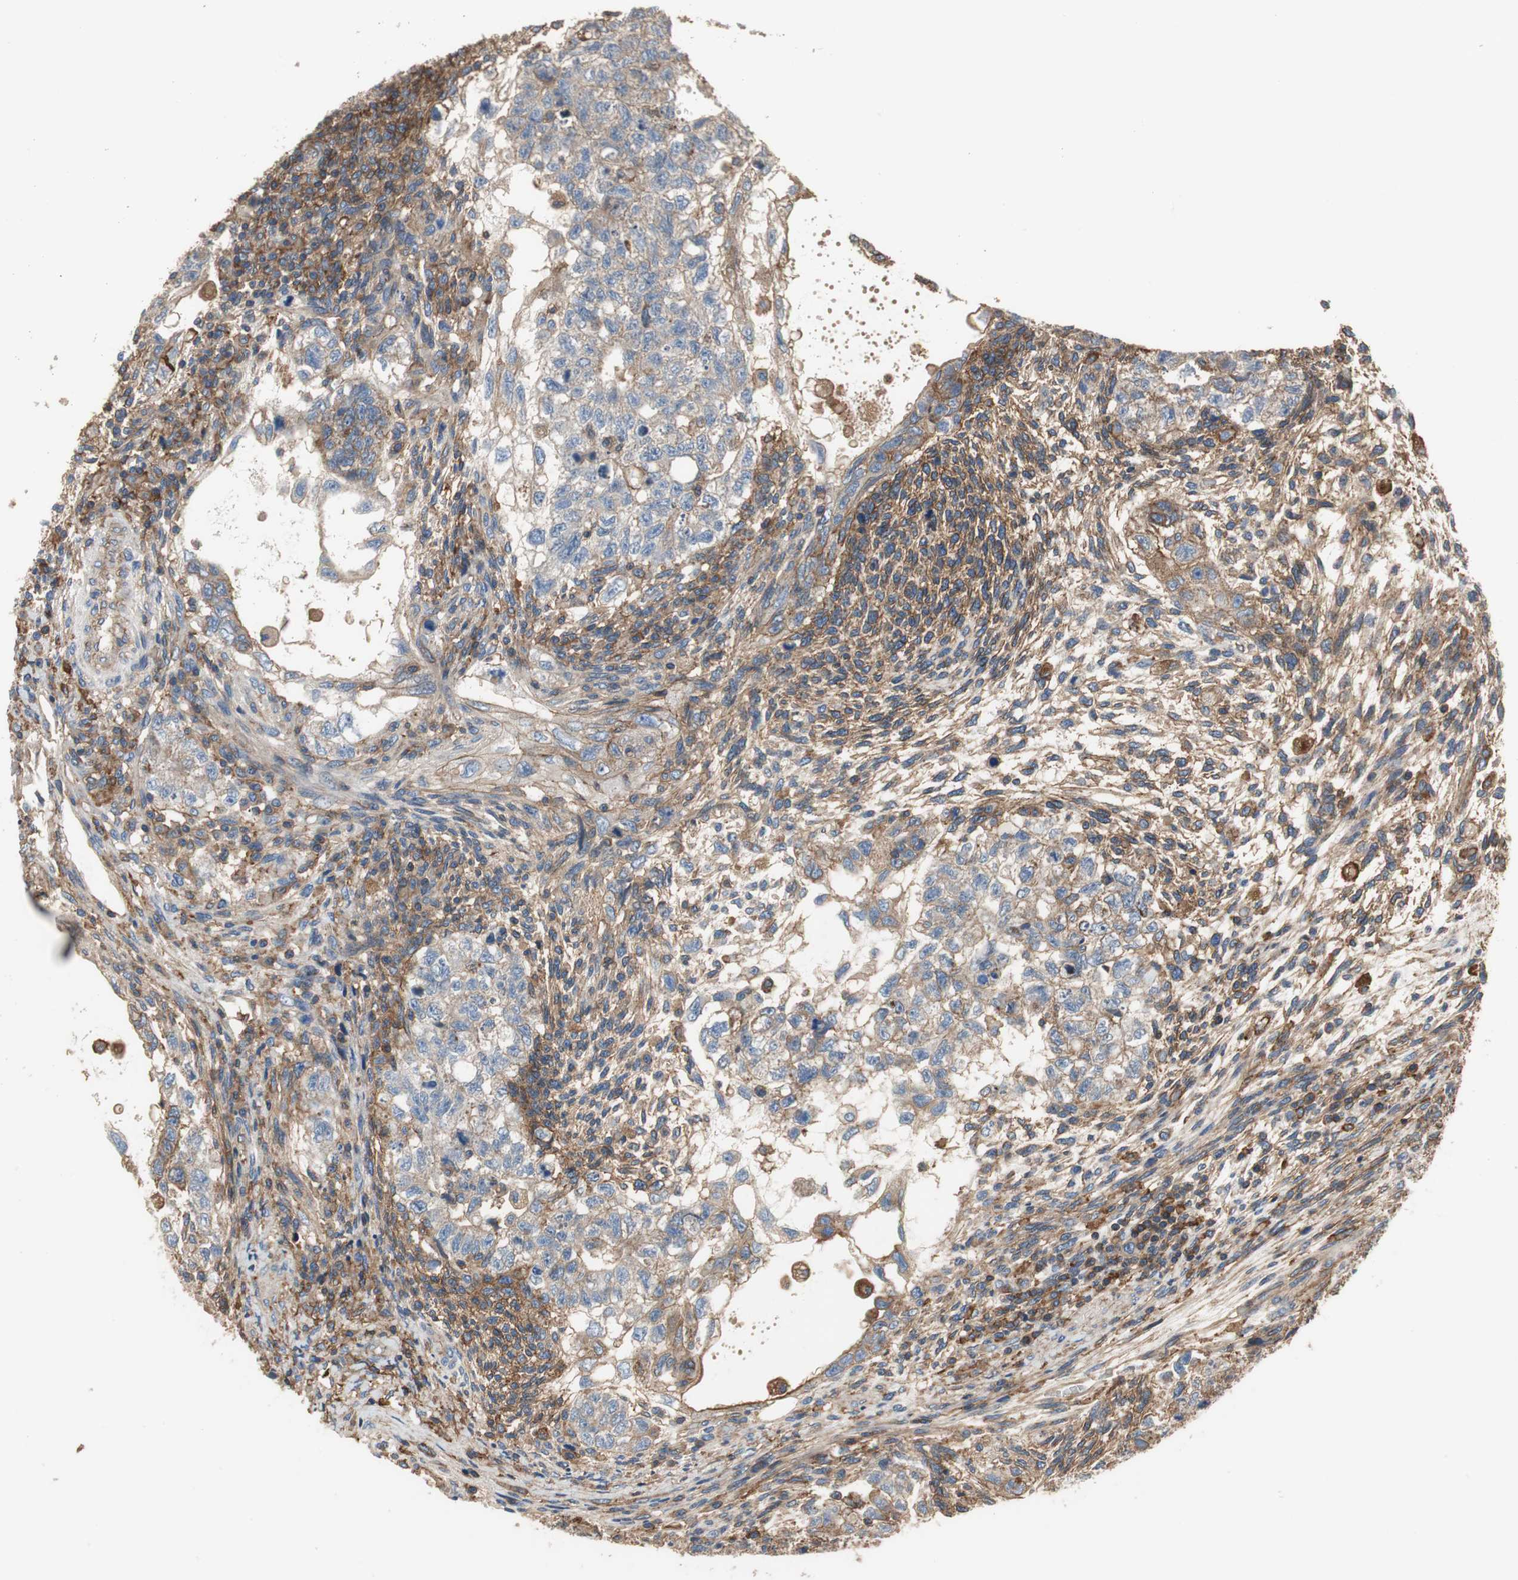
{"staining": {"intensity": "weak", "quantity": "25%-75%", "location": "cytoplasmic/membranous"}, "tissue": "testis cancer", "cell_type": "Tumor cells", "image_type": "cancer", "snomed": [{"axis": "morphology", "description": "Normal tissue, NOS"}, {"axis": "morphology", "description": "Carcinoma, Embryonal, NOS"}, {"axis": "topography", "description": "Testis"}], "caption": "A brown stain labels weak cytoplasmic/membranous staining of a protein in testis cancer (embryonal carcinoma) tumor cells. The staining was performed using DAB, with brown indicating positive protein expression. Nuclei are stained blue with hematoxylin.", "gene": "IL1RL1", "patient": {"sex": "male", "age": 36}}